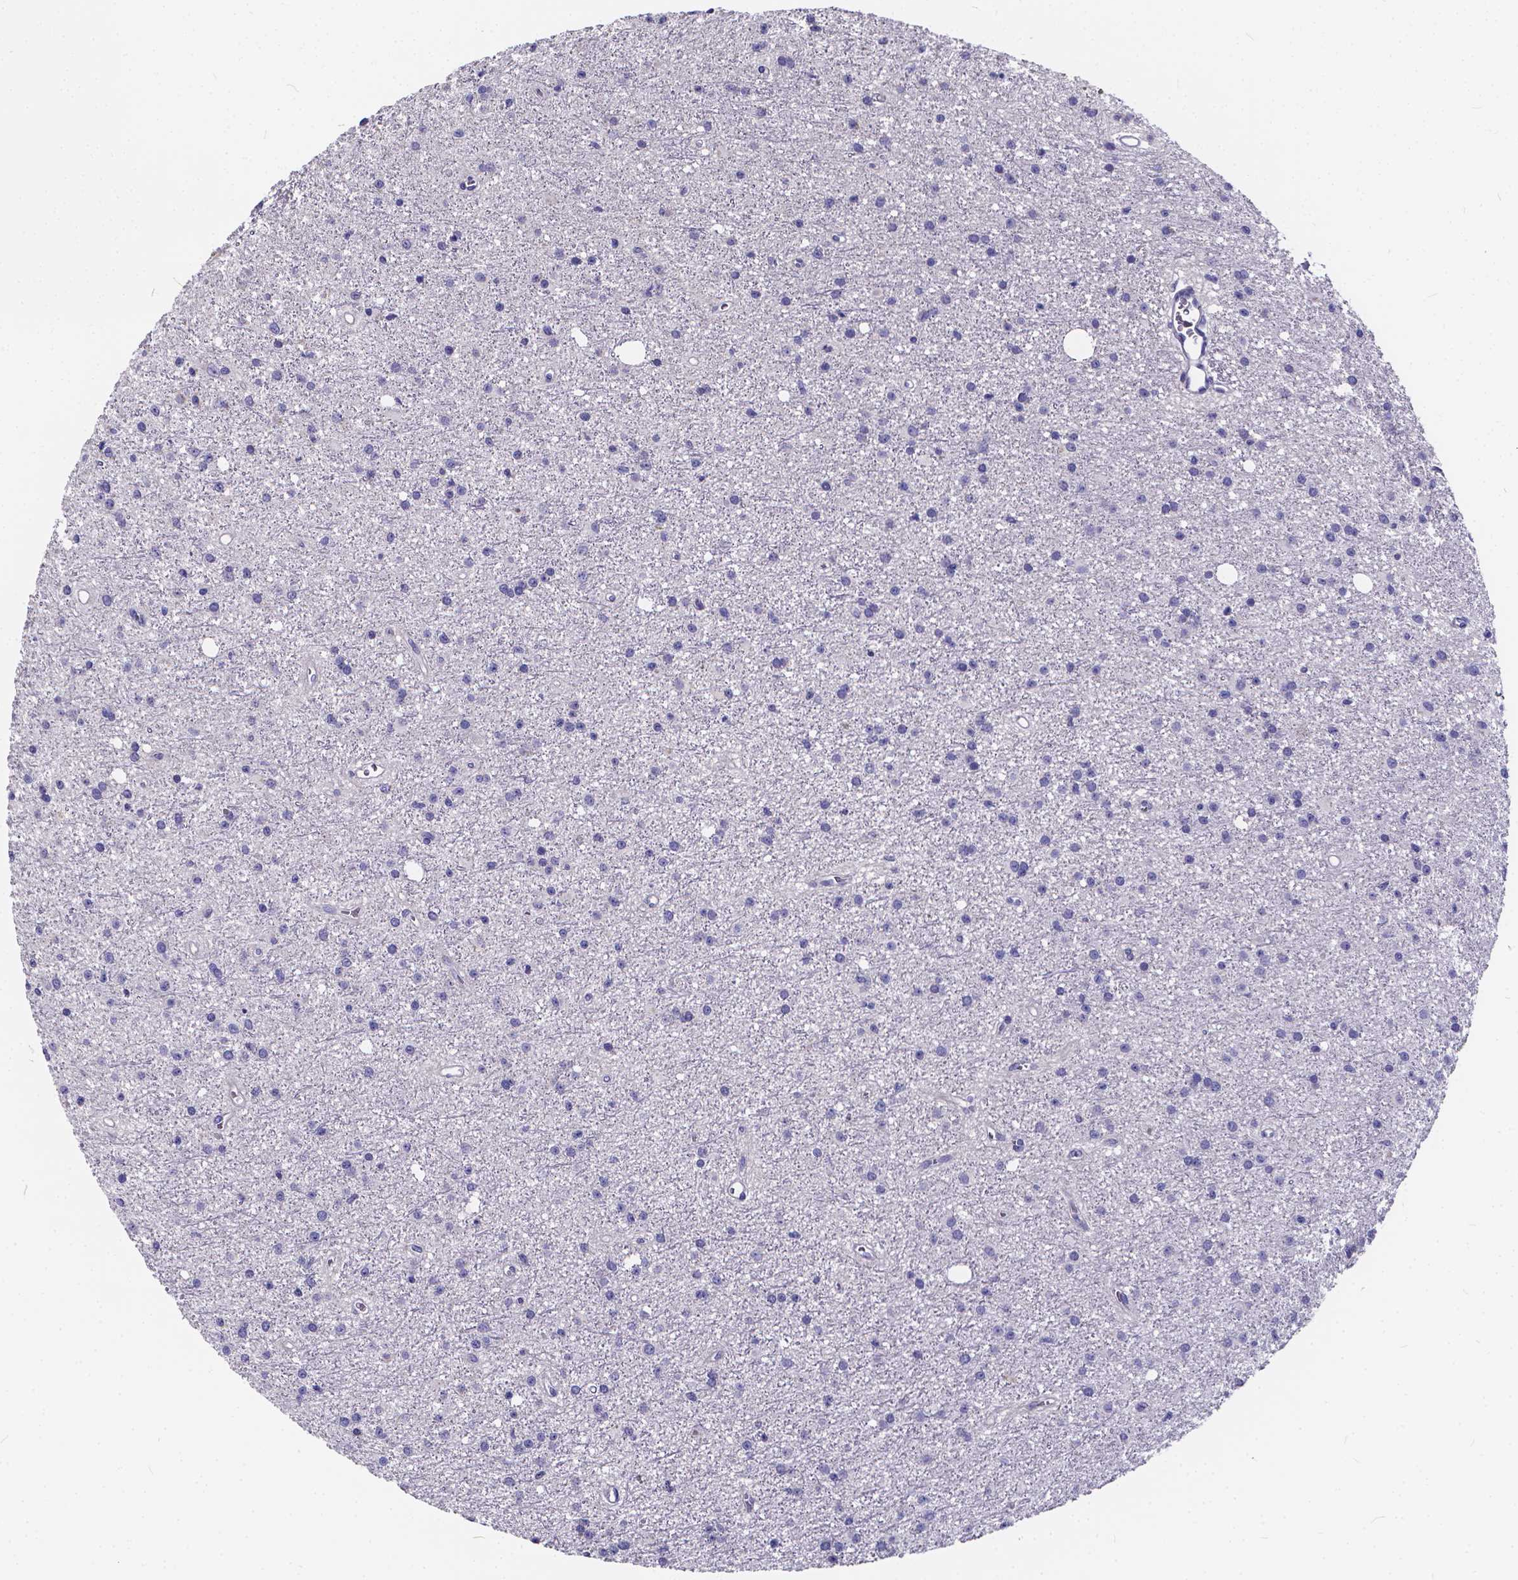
{"staining": {"intensity": "negative", "quantity": "none", "location": "none"}, "tissue": "glioma", "cell_type": "Tumor cells", "image_type": "cancer", "snomed": [{"axis": "morphology", "description": "Glioma, malignant, Low grade"}, {"axis": "topography", "description": "Brain"}], "caption": "Immunohistochemistry (IHC) micrograph of human malignant low-grade glioma stained for a protein (brown), which shows no expression in tumor cells.", "gene": "SPEF2", "patient": {"sex": "male", "age": 27}}